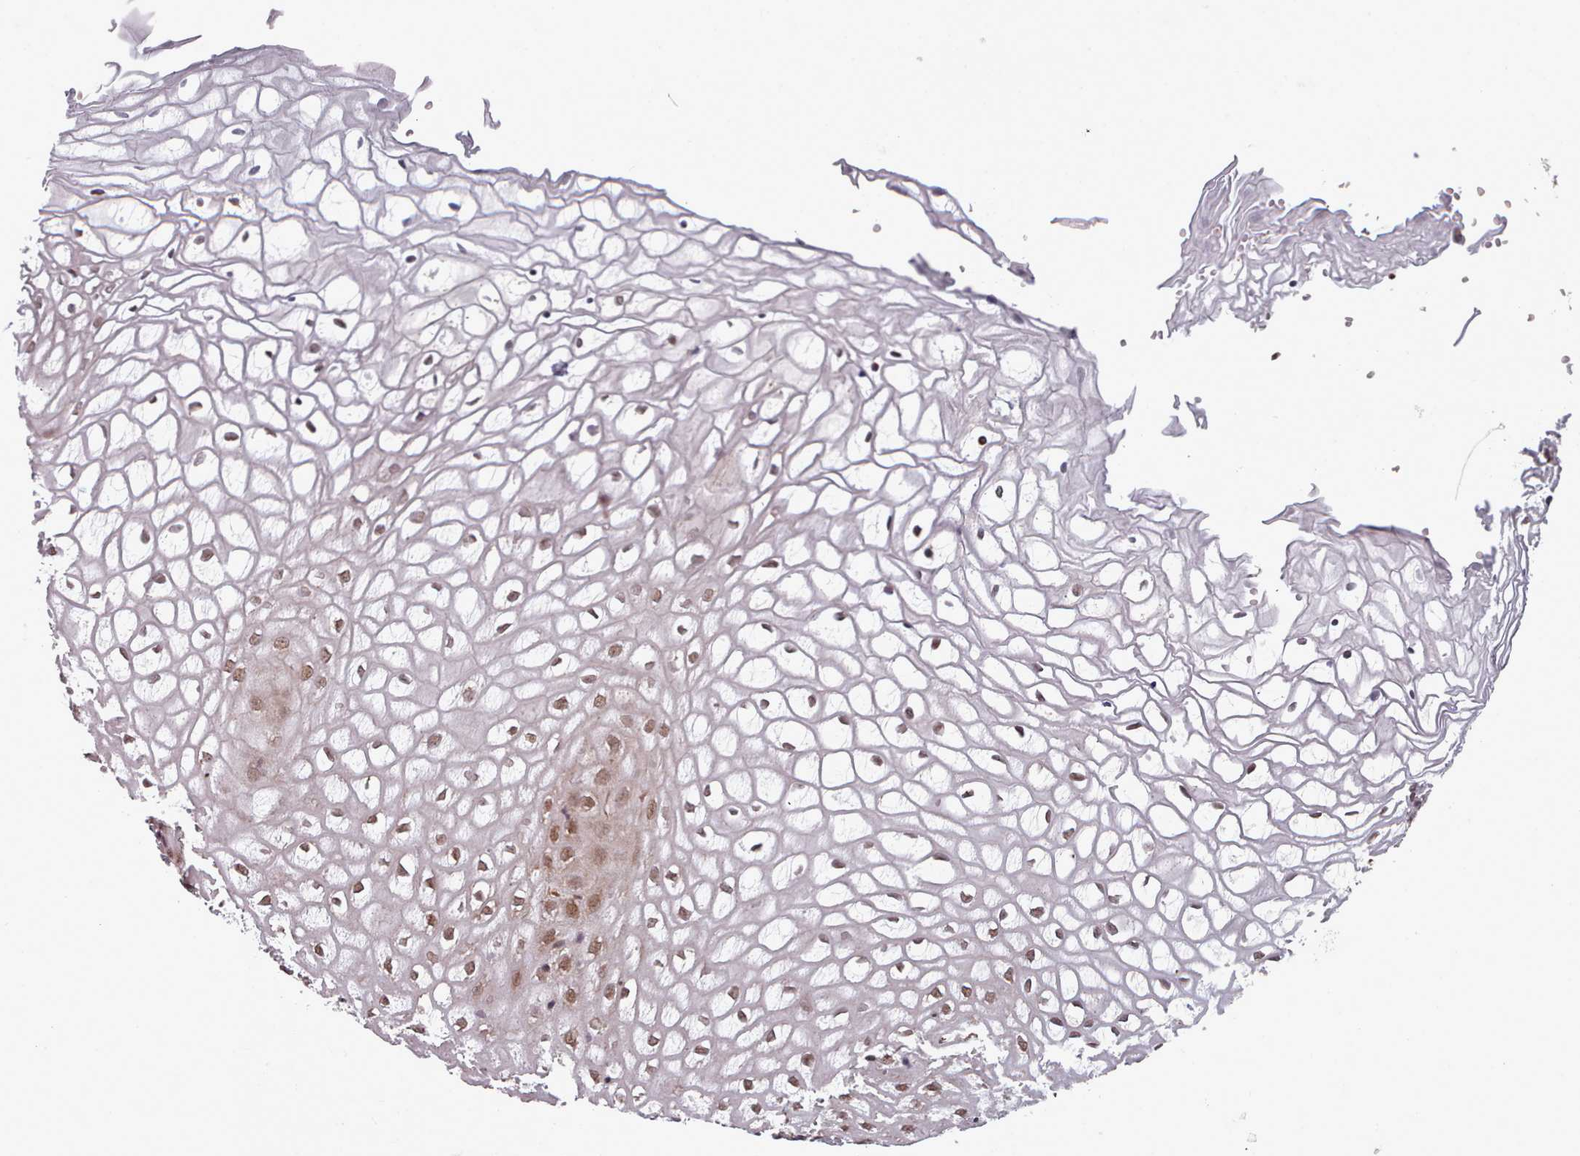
{"staining": {"intensity": "moderate", "quantity": ">75%", "location": "nuclear"}, "tissue": "vagina", "cell_type": "Squamous epithelial cells", "image_type": "normal", "snomed": [{"axis": "morphology", "description": "Normal tissue, NOS"}, {"axis": "topography", "description": "Vagina"}], "caption": "A high-resolution photomicrograph shows IHC staining of unremarkable vagina, which displays moderate nuclear staining in approximately >75% of squamous epithelial cells.", "gene": "DHX8", "patient": {"sex": "female", "age": 34}}